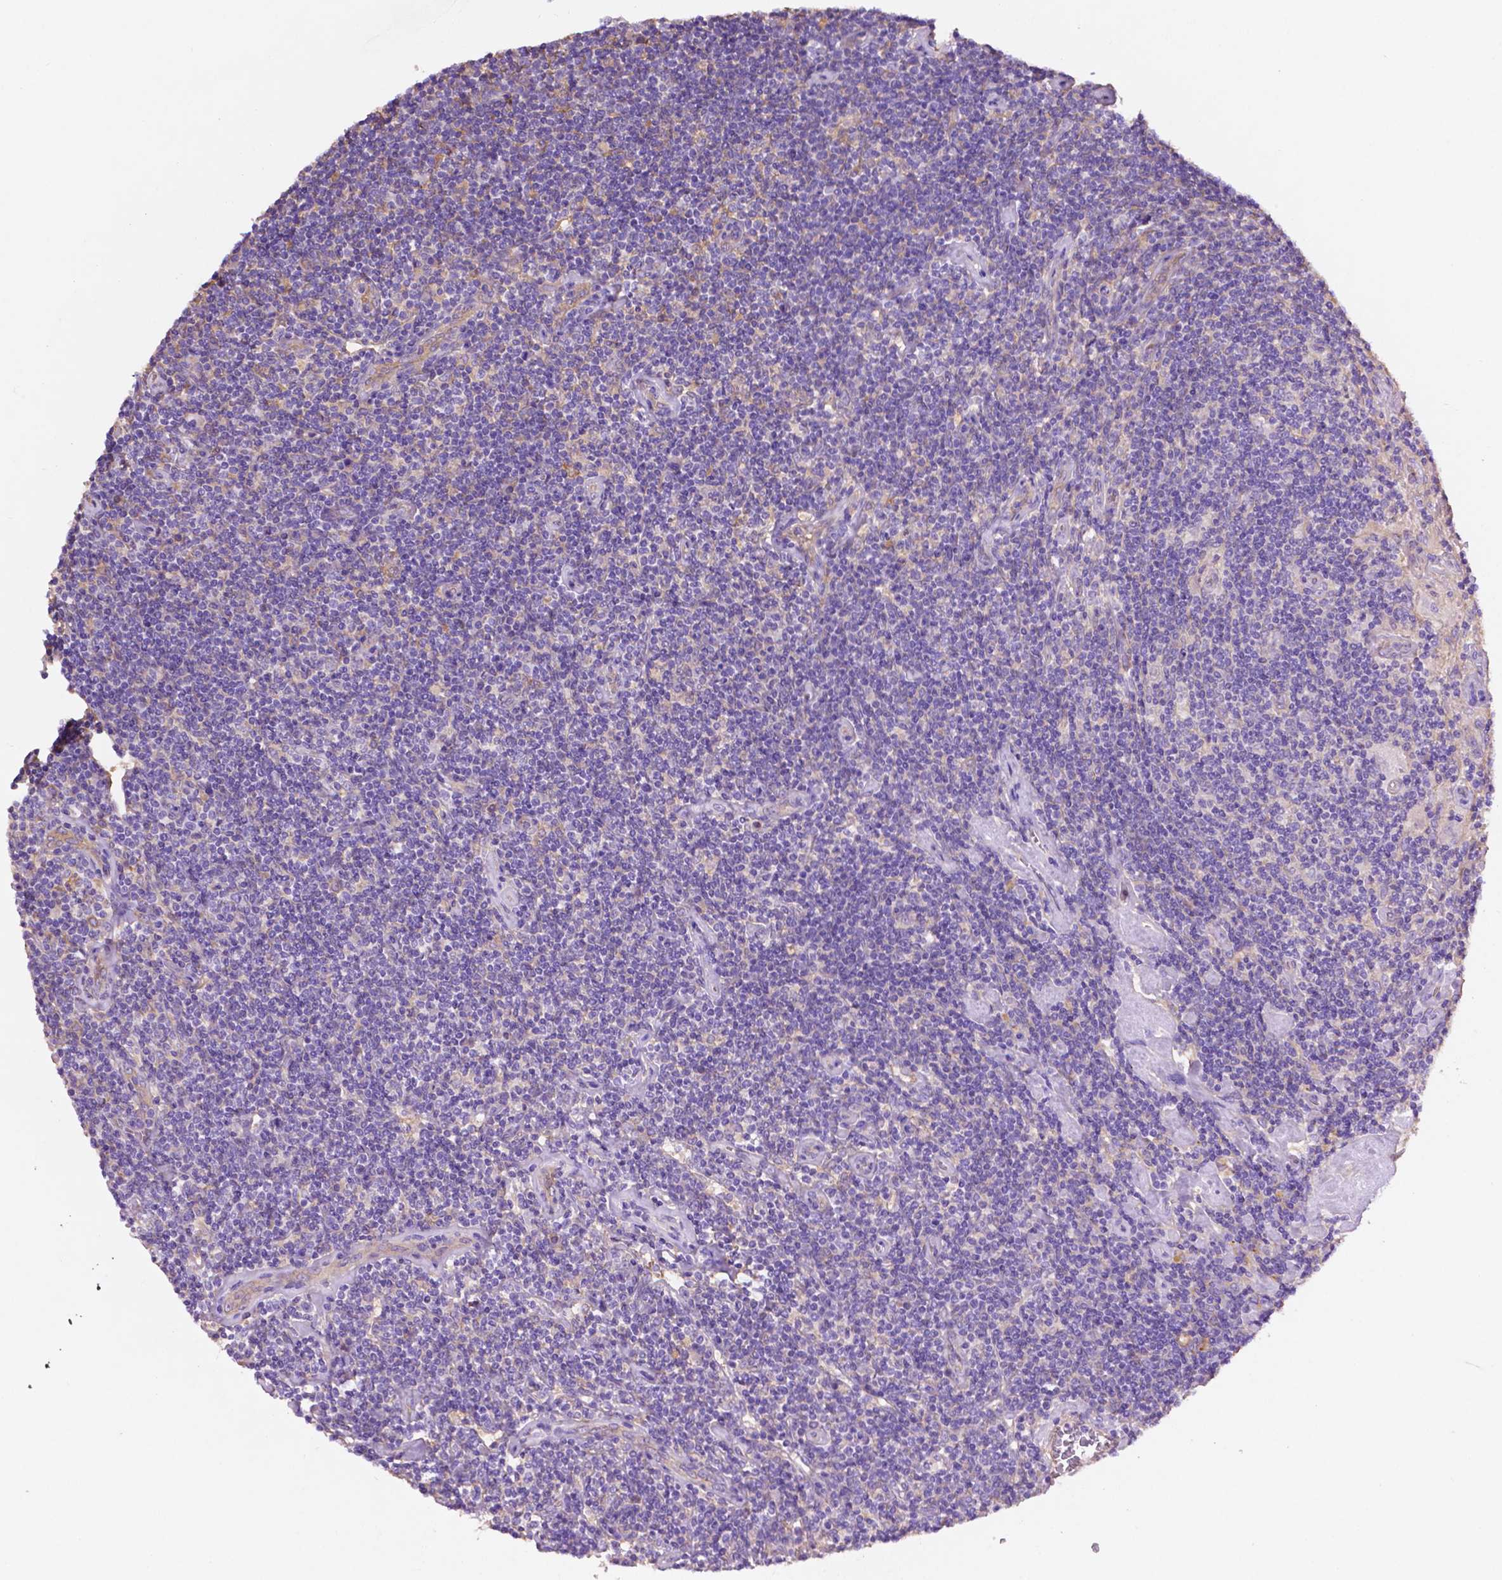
{"staining": {"intensity": "negative", "quantity": "none", "location": "none"}, "tissue": "lymphoma", "cell_type": "Tumor cells", "image_type": "cancer", "snomed": [{"axis": "morphology", "description": "Hodgkin's disease, NOS"}, {"axis": "topography", "description": "Lymph node"}], "caption": "The image displays no staining of tumor cells in Hodgkin's disease.", "gene": "GDPD5", "patient": {"sex": "male", "age": 40}}